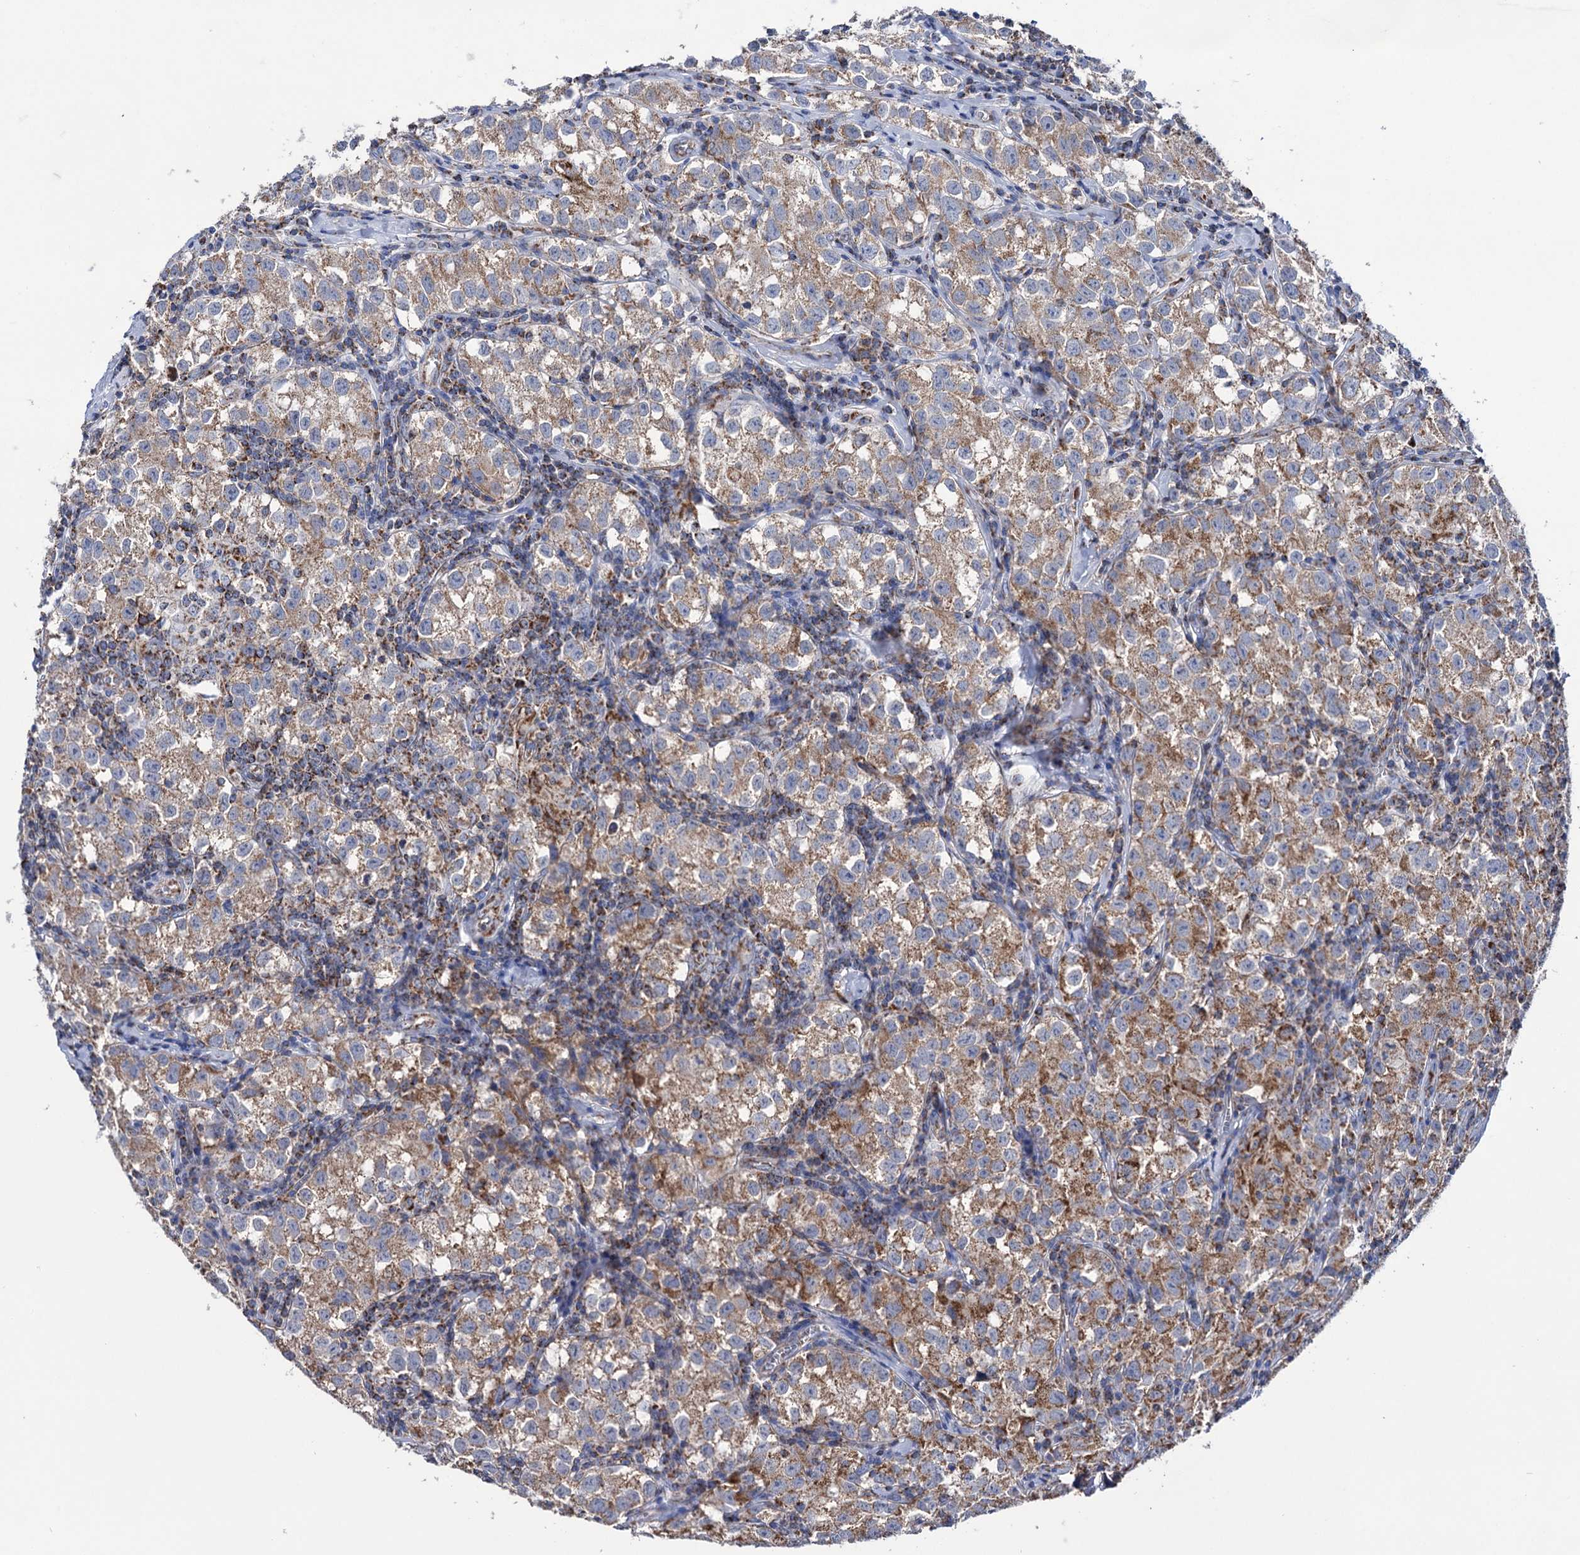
{"staining": {"intensity": "moderate", "quantity": ">75%", "location": "cytoplasmic/membranous"}, "tissue": "testis cancer", "cell_type": "Tumor cells", "image_type": "cancer", "snomed": [{"axis": "morphology", "description": "Seminoma, NOS"}, {"axis": "morphology", "description": "Carcinoma, Embryonal, NOS"}, {"axis": "topography", "description": "Testis"}], "caption": "The photomicrograph displays immunohistochemical staining of testis embryonal carcinoma. There is moderate cytoplasmic/membranous expression is appreciated in approximately >75% of tumor cells.", "gene": "ABHD10", "patient": {"sex": "male", "age": 43}}